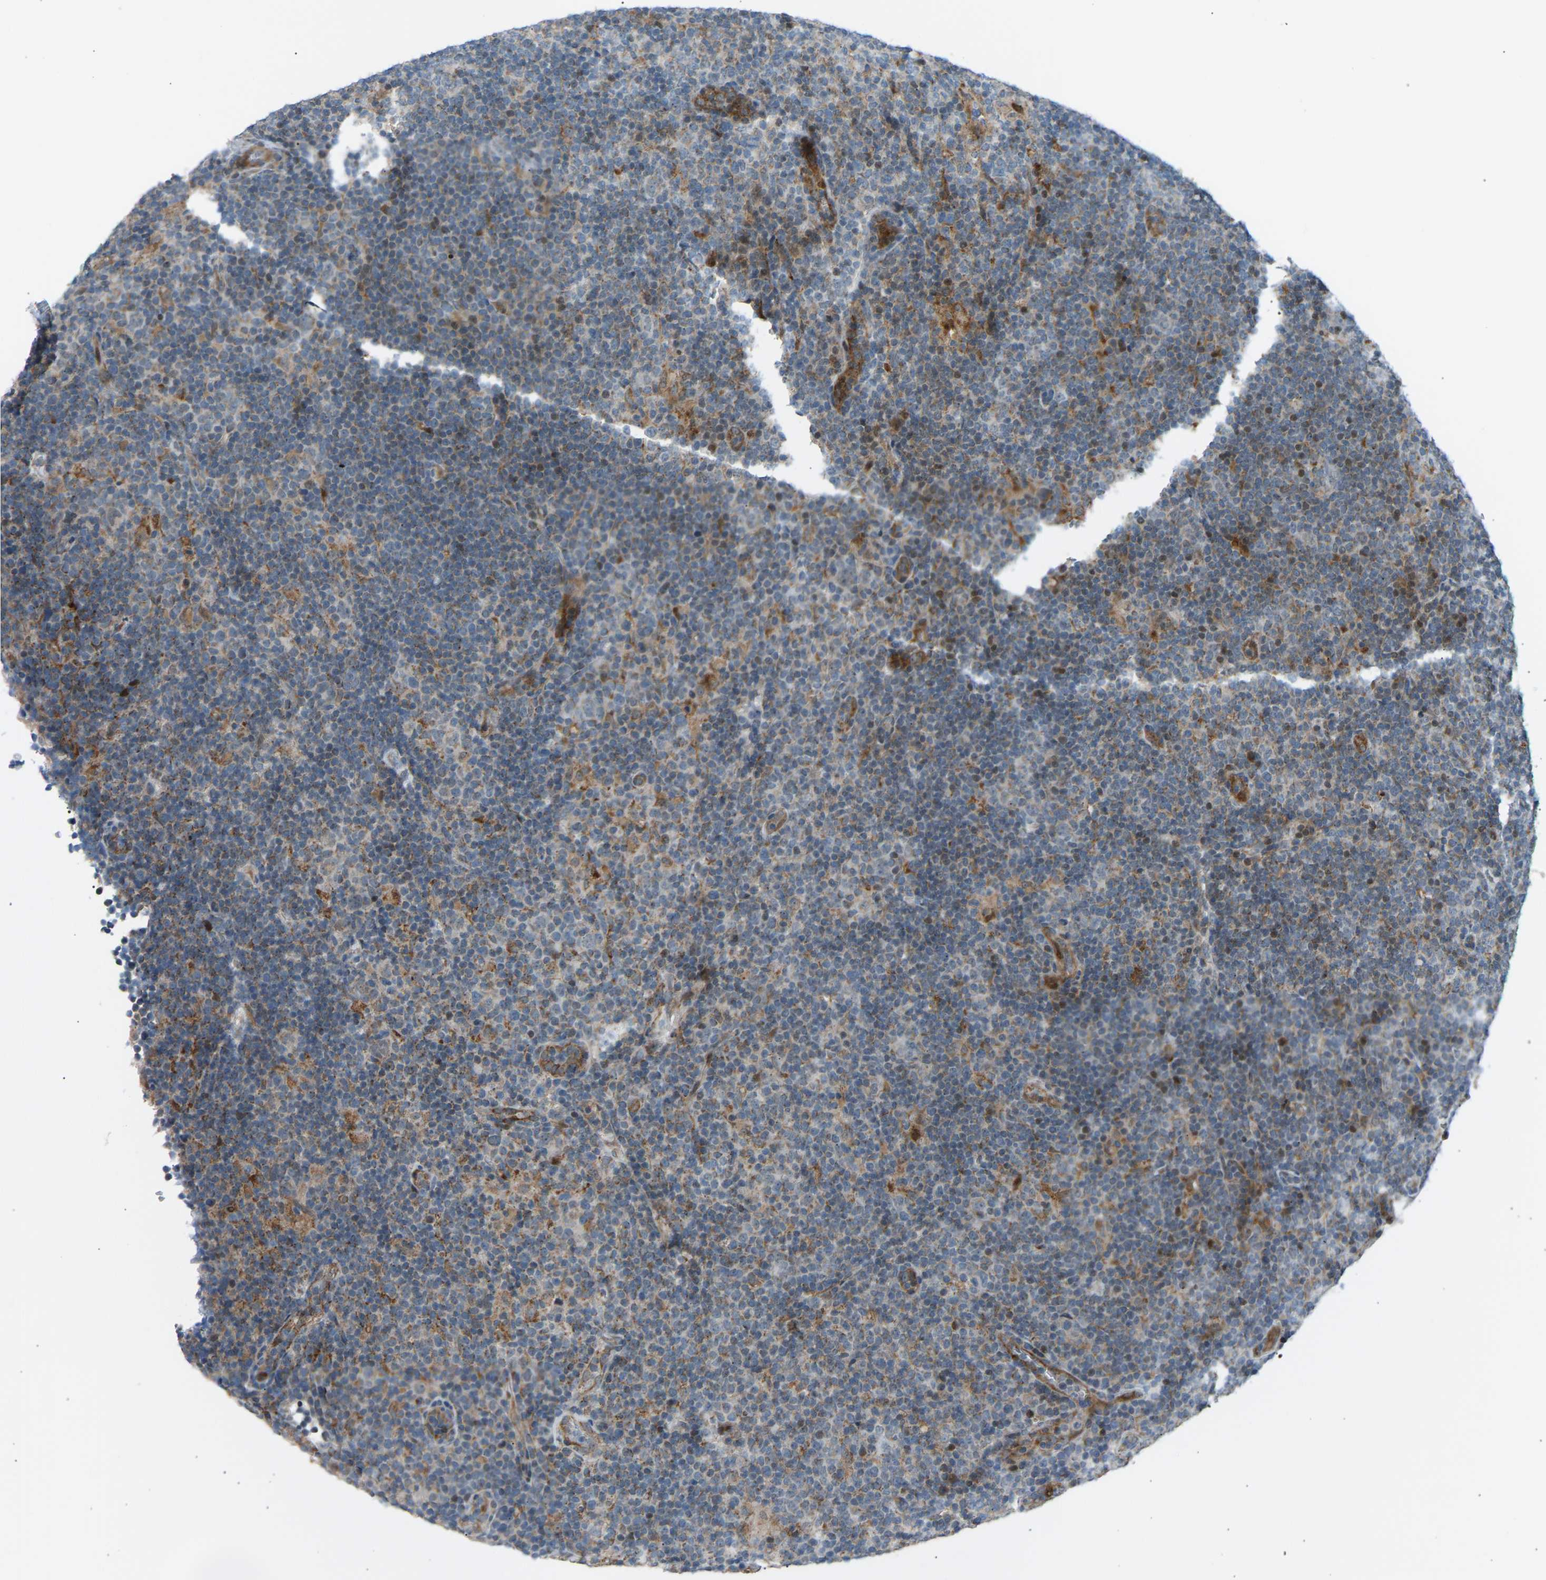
{"staining": {"intensity": "weak", "quantity": "<25%", "location": "cytoplasmic/membranous"}, "tissue": "lymphoma", "cell_type": "Tumor cells", "image_type": "cancer", "snomed": [{"axis": "morphology", "description": "Hodgkin's disease, NOS"}, {"axis": "topography", "description": "Lymph node"}], "caption": "Image shows no protein positivity in tumor cells of Hodgkin's disease tissue.", "gene": "VPS41", "patient": {"sex": "female", "age": 57}}